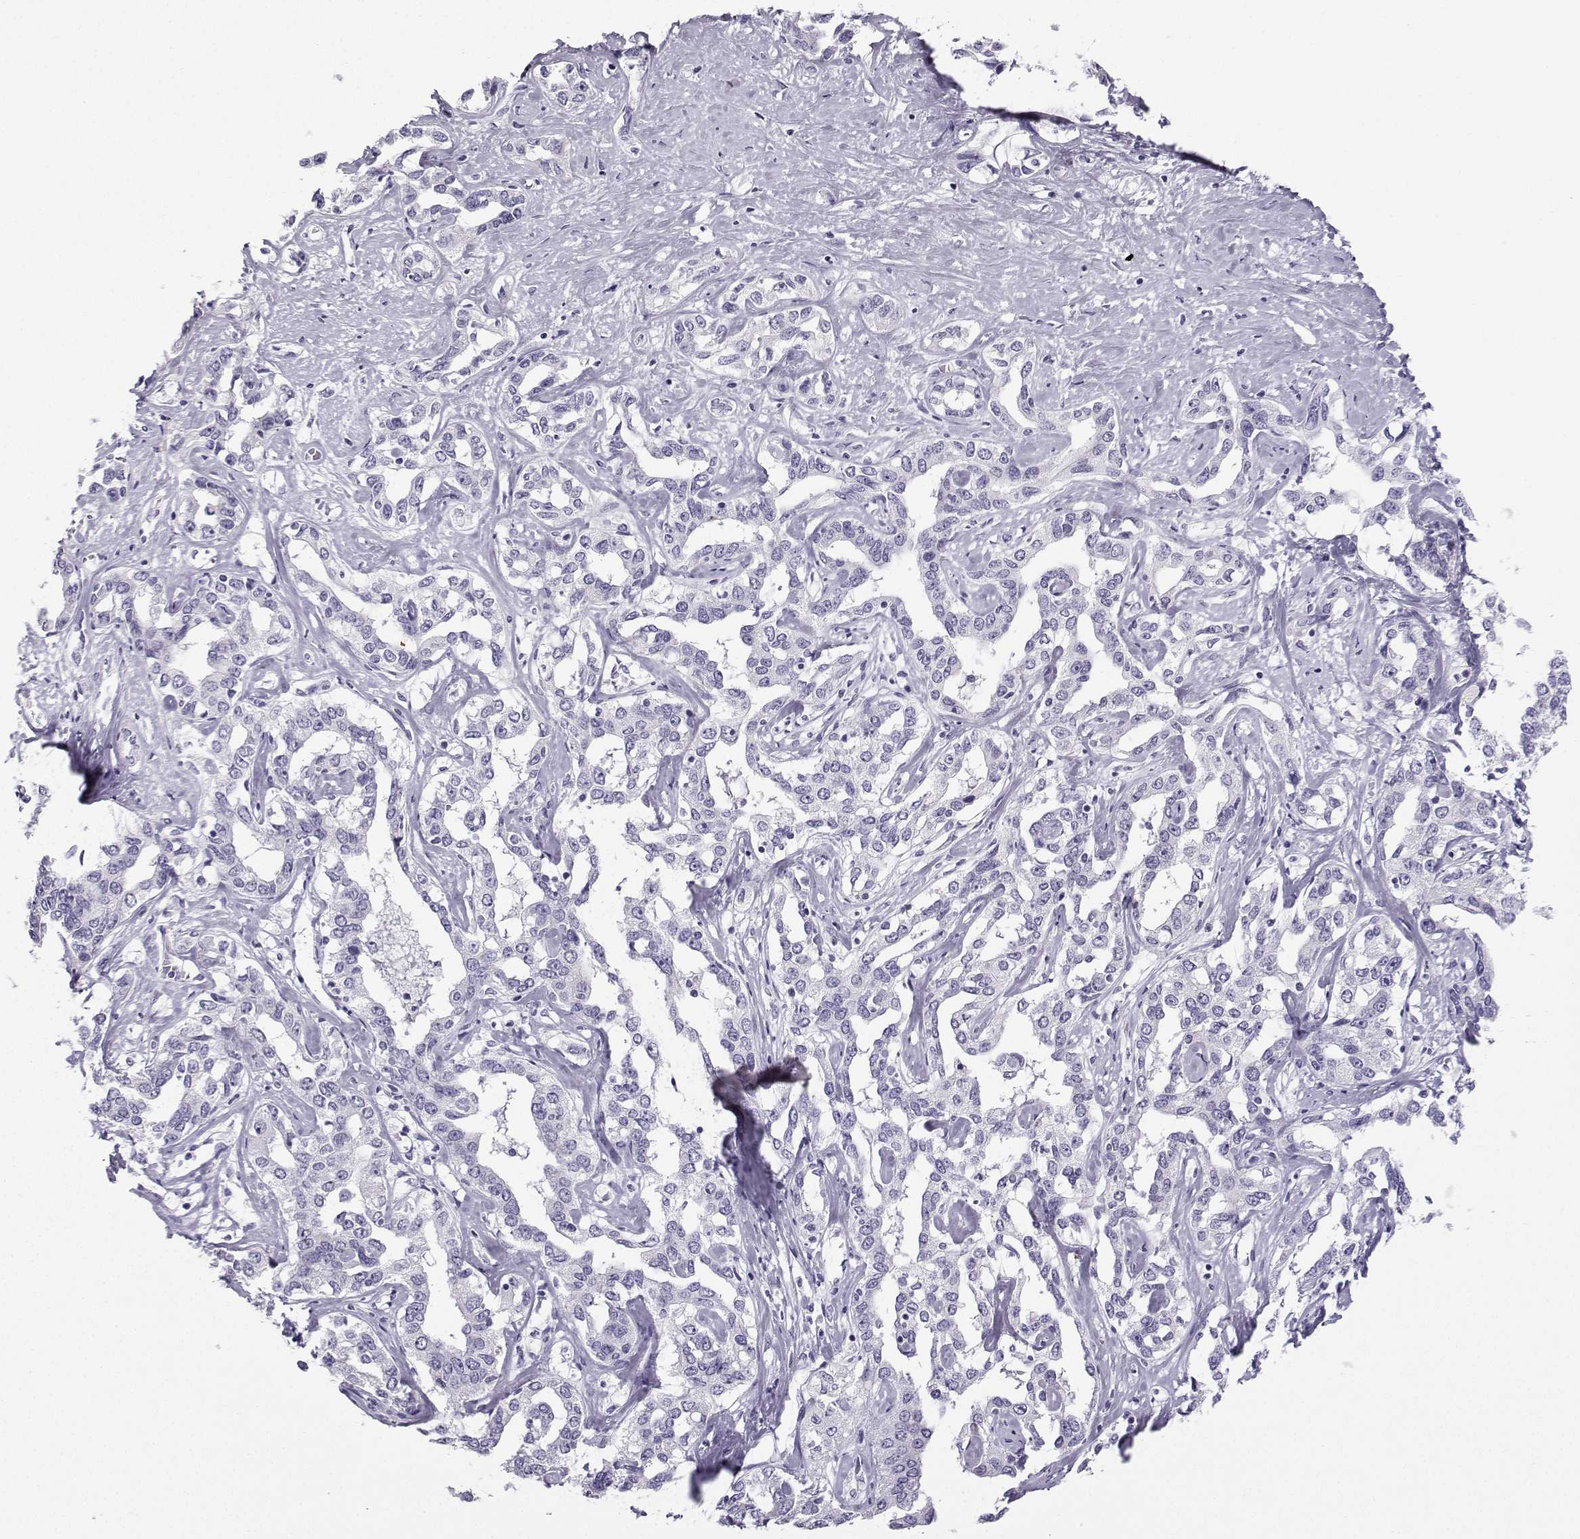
{"staining": {"intensity": "negative", "quantity": "none", "location": "none"}, "tissue": "liver cancer", "cell_type": "Tumor cells", "image_type": "cancer", "snomed": [{"axis": "morphology", "description": "Cholangiocarcinoma"}, {"axis": "topography", "description": "Liver"}], "caption": "An IHC image of cholangiocarcinoma (liver) is shown. There is no staining in tumor cells of cholangiocarcinoma (liver).", "gene": "ZBTB8B", "patient": {"sex": "male", "age": 59}}